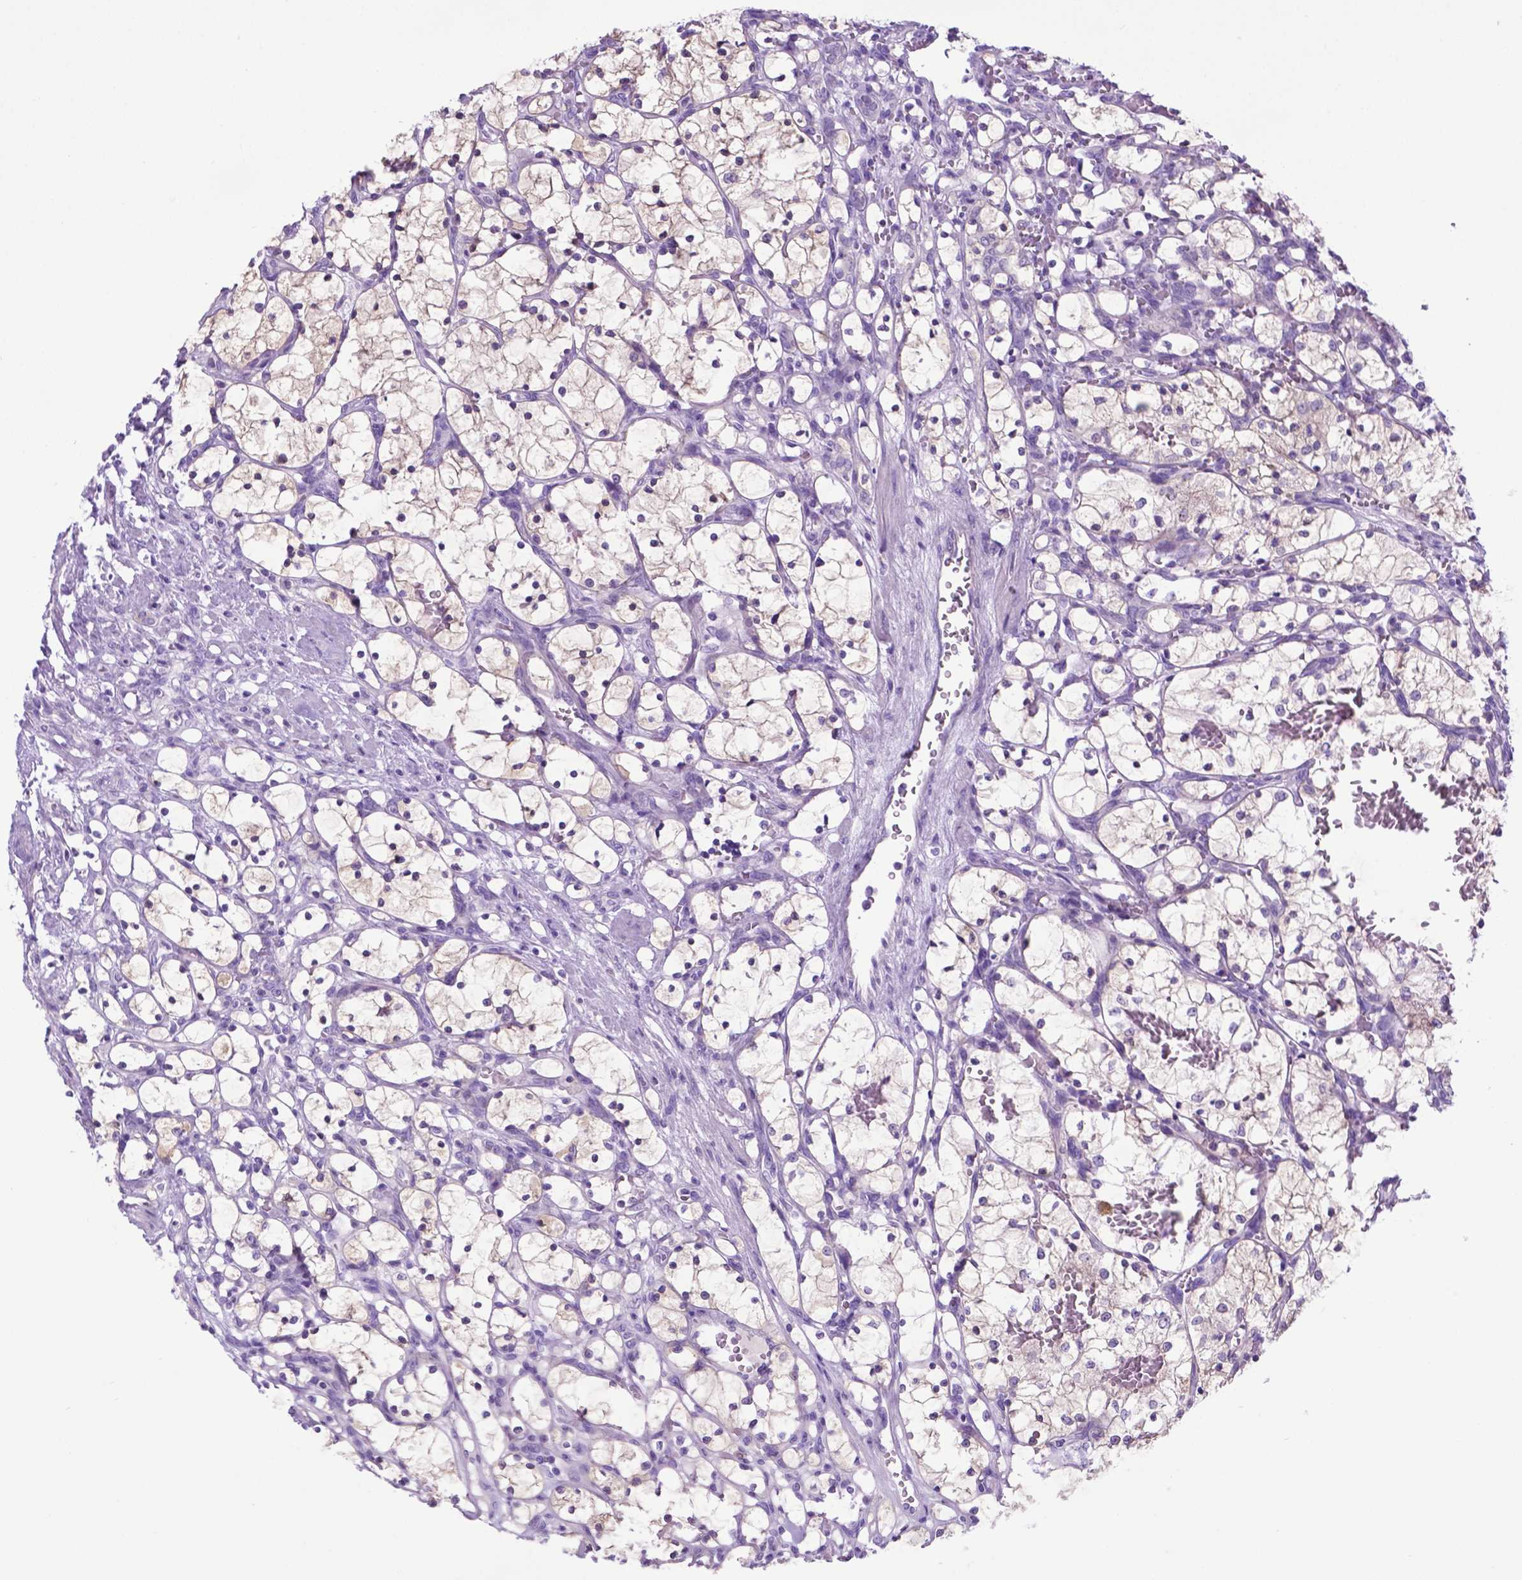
{"staining": {"intensity": "negative", "quantity": "none", "location": "none"}, "tissue": "renal cancer", "cell_type": "Tumor cells", "image_type": "cancer", "snomed": [{"axis": "morphology", "description": "Adenocarcinoma, NOS"}, {"axis": "topography", "description": "Kidney"}], "caption": "Immunohistochemistry image of neoplastic tissue: adenocarcinoma (renal) stained with DAB (3,3'-diaminobenzidine) exhibits no significant protein staining in tumor cells.", "gene": "ADRA2B", "patient": {"sex": "female", "age": 69}}